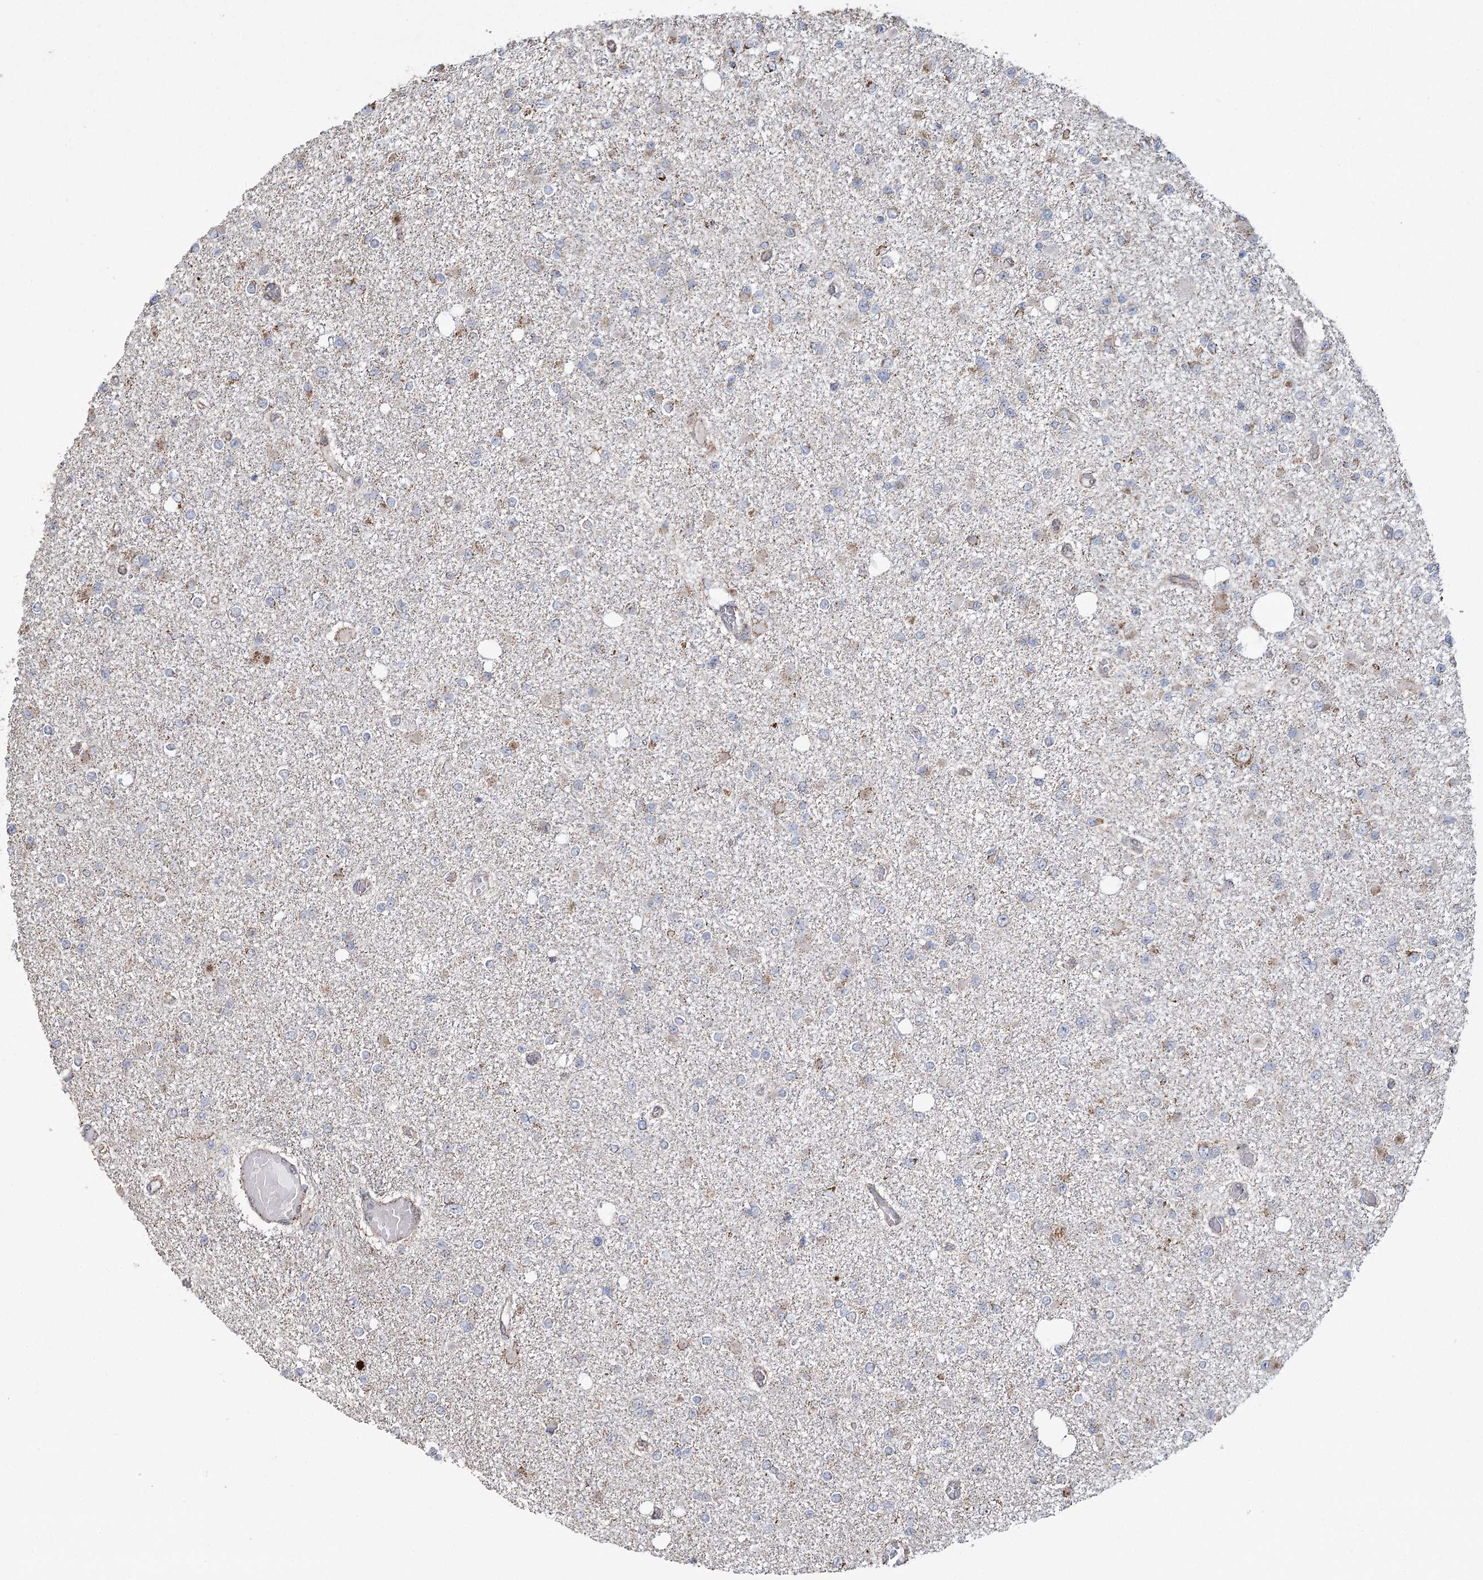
{"staining": {"intensity": "moderate", "quantity": "<25%", "location": "cytoplasmic/membranous"}, "tissue": "glioma", "cell_type": "Tumor cells", "image_type": "cancer", "snomed": [{"axis": "morphology", "description": "Glioma, malignant, Low grade"}, {"axis": "topography", "description": "Brain"}], "caption": "Approximately <25% of tumor cells in low-grade glioma (malignant) exhibit moderate cytoplasmic/membranous protein expression as visualized by brown immunohistochemical staining.", "gene": "RANBP3L", "patient": {"sex": "female", "age": 22}}